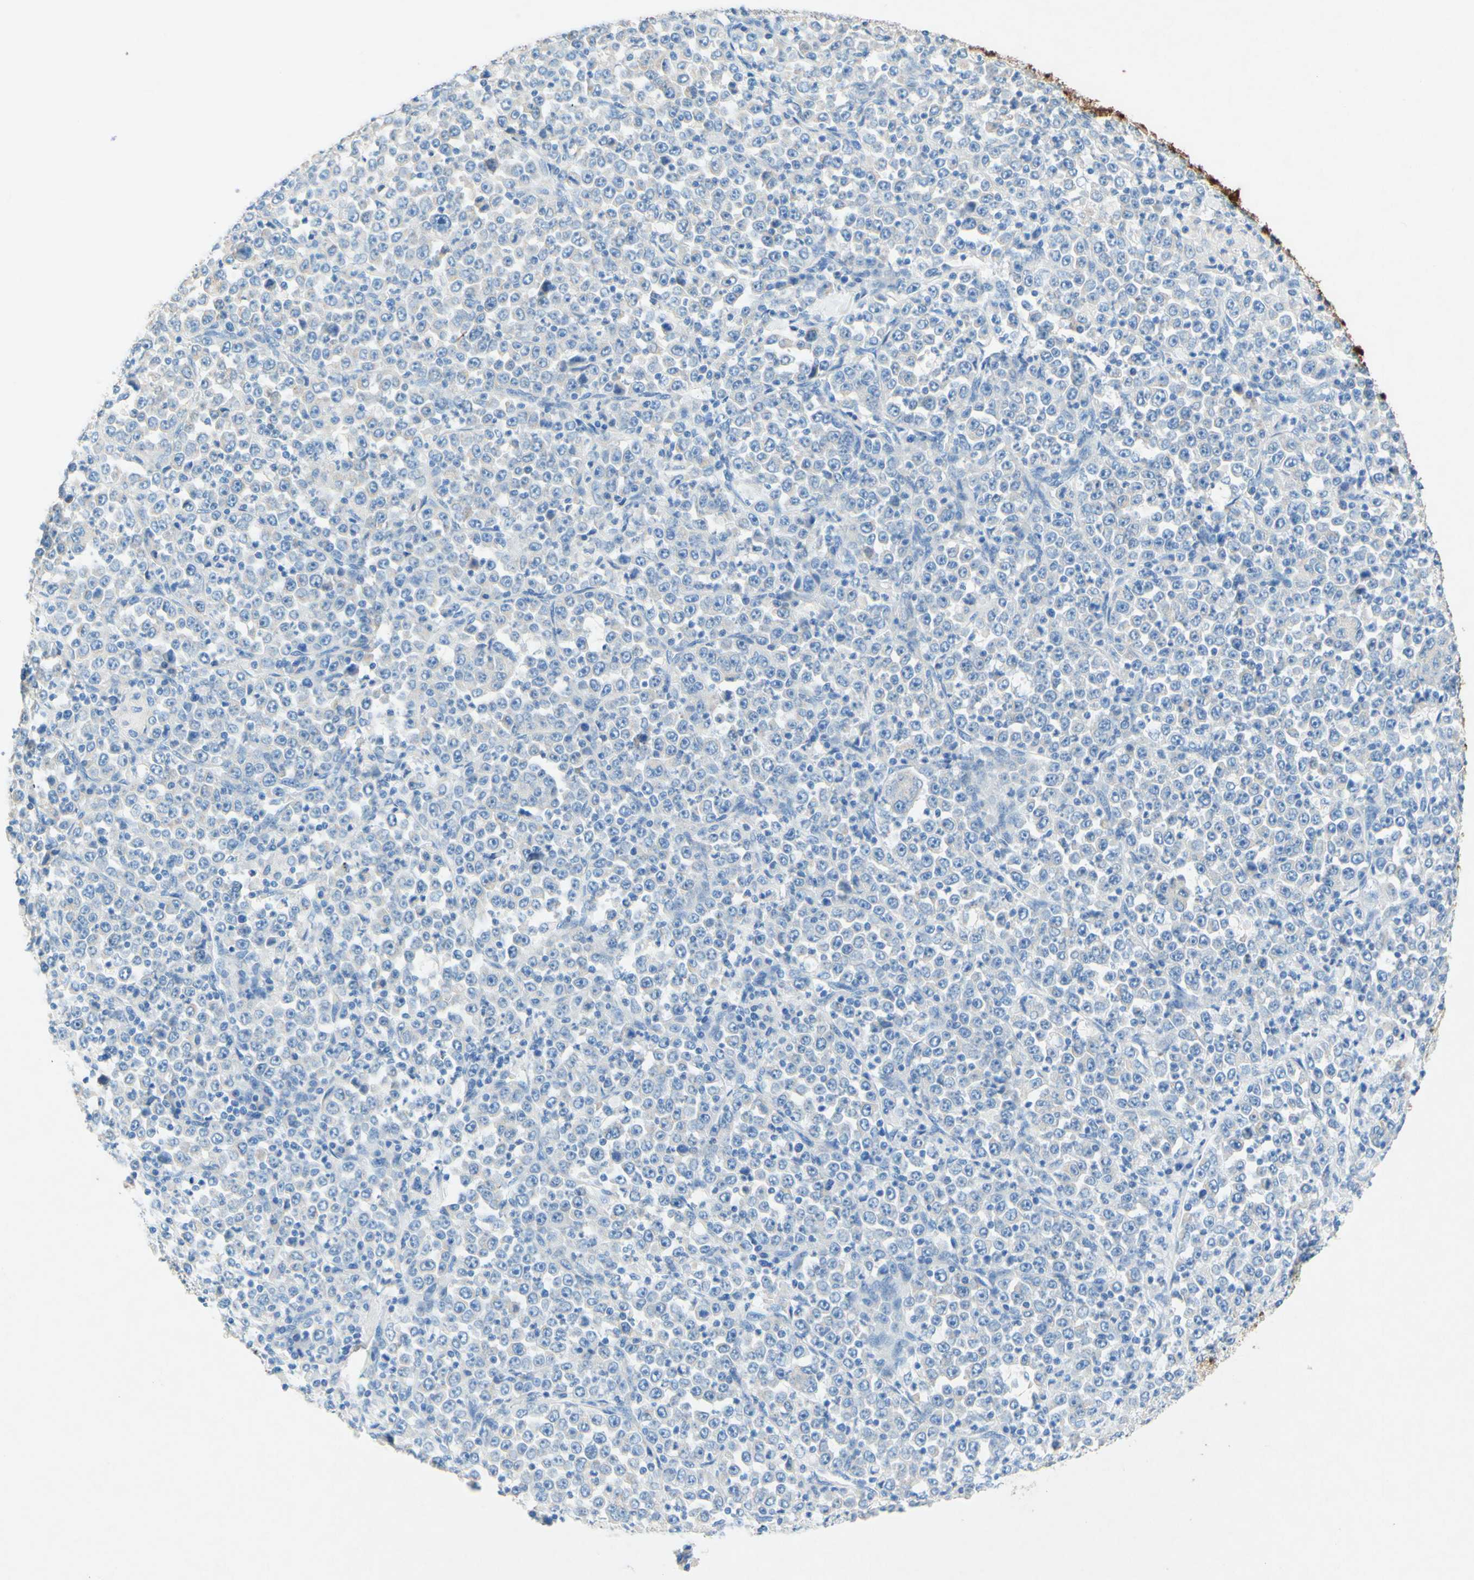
{"staining": {"intensity": "negative", "quantity": "none", "location": "none"}, "tissue": "stomach cancer", "cell_type": "Tumor cells", "image_type": "cancer", "snomed": [{"axis": "morphology", "description": "Normal tissue, NOS"}, {"axis": "morphology", "description": "Adenocarcinoma, NOS"}, {"axis": "topography", "description": "Stomach, upper"}, {"axis": "topography", "description": "Stomach"}], "caption": "Tumor cells show no significant protein staining in stomach cancer (adenocarcinoma).", "gene": "SLC46A1", "patient": {"sex": "male", "age": 59}}